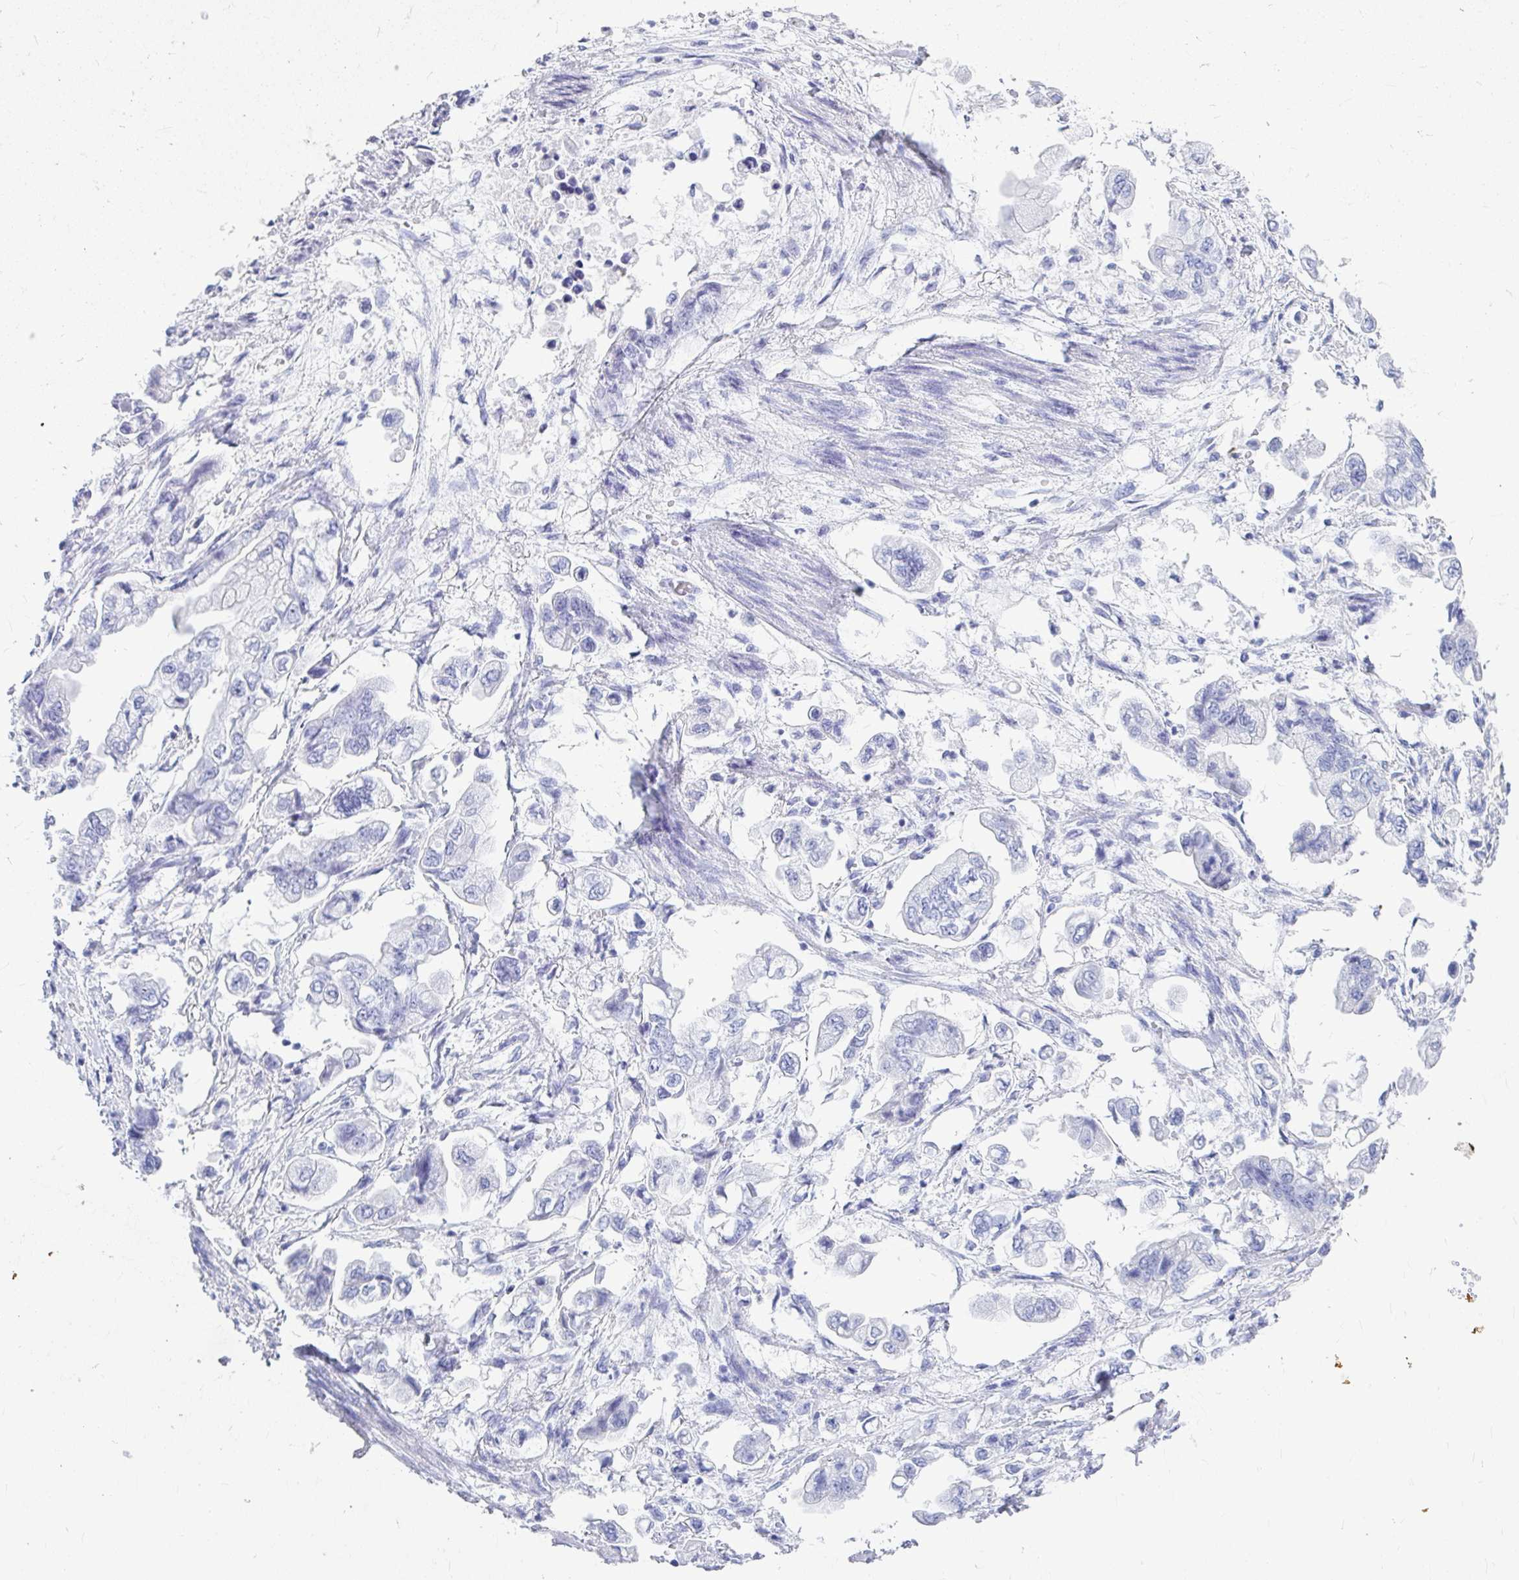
{"staining": {"intensity": "negative", "quantity": "none", "location": "none"}, "tissue": "stomach cancer", "cell_type": "Tumor cells", "image_type": "cancer", "snomed": [{"axis": "morphology", "description": "Adenocarcinoma, NOS"}, {"axis": "topography", "description": "Stomach"}], "caption": "This is an IHC image of stomach cancer. There is no positivity in tumor cells.", "gene": "OR5J2", "patient": {"sex": "male", "age": 62}}